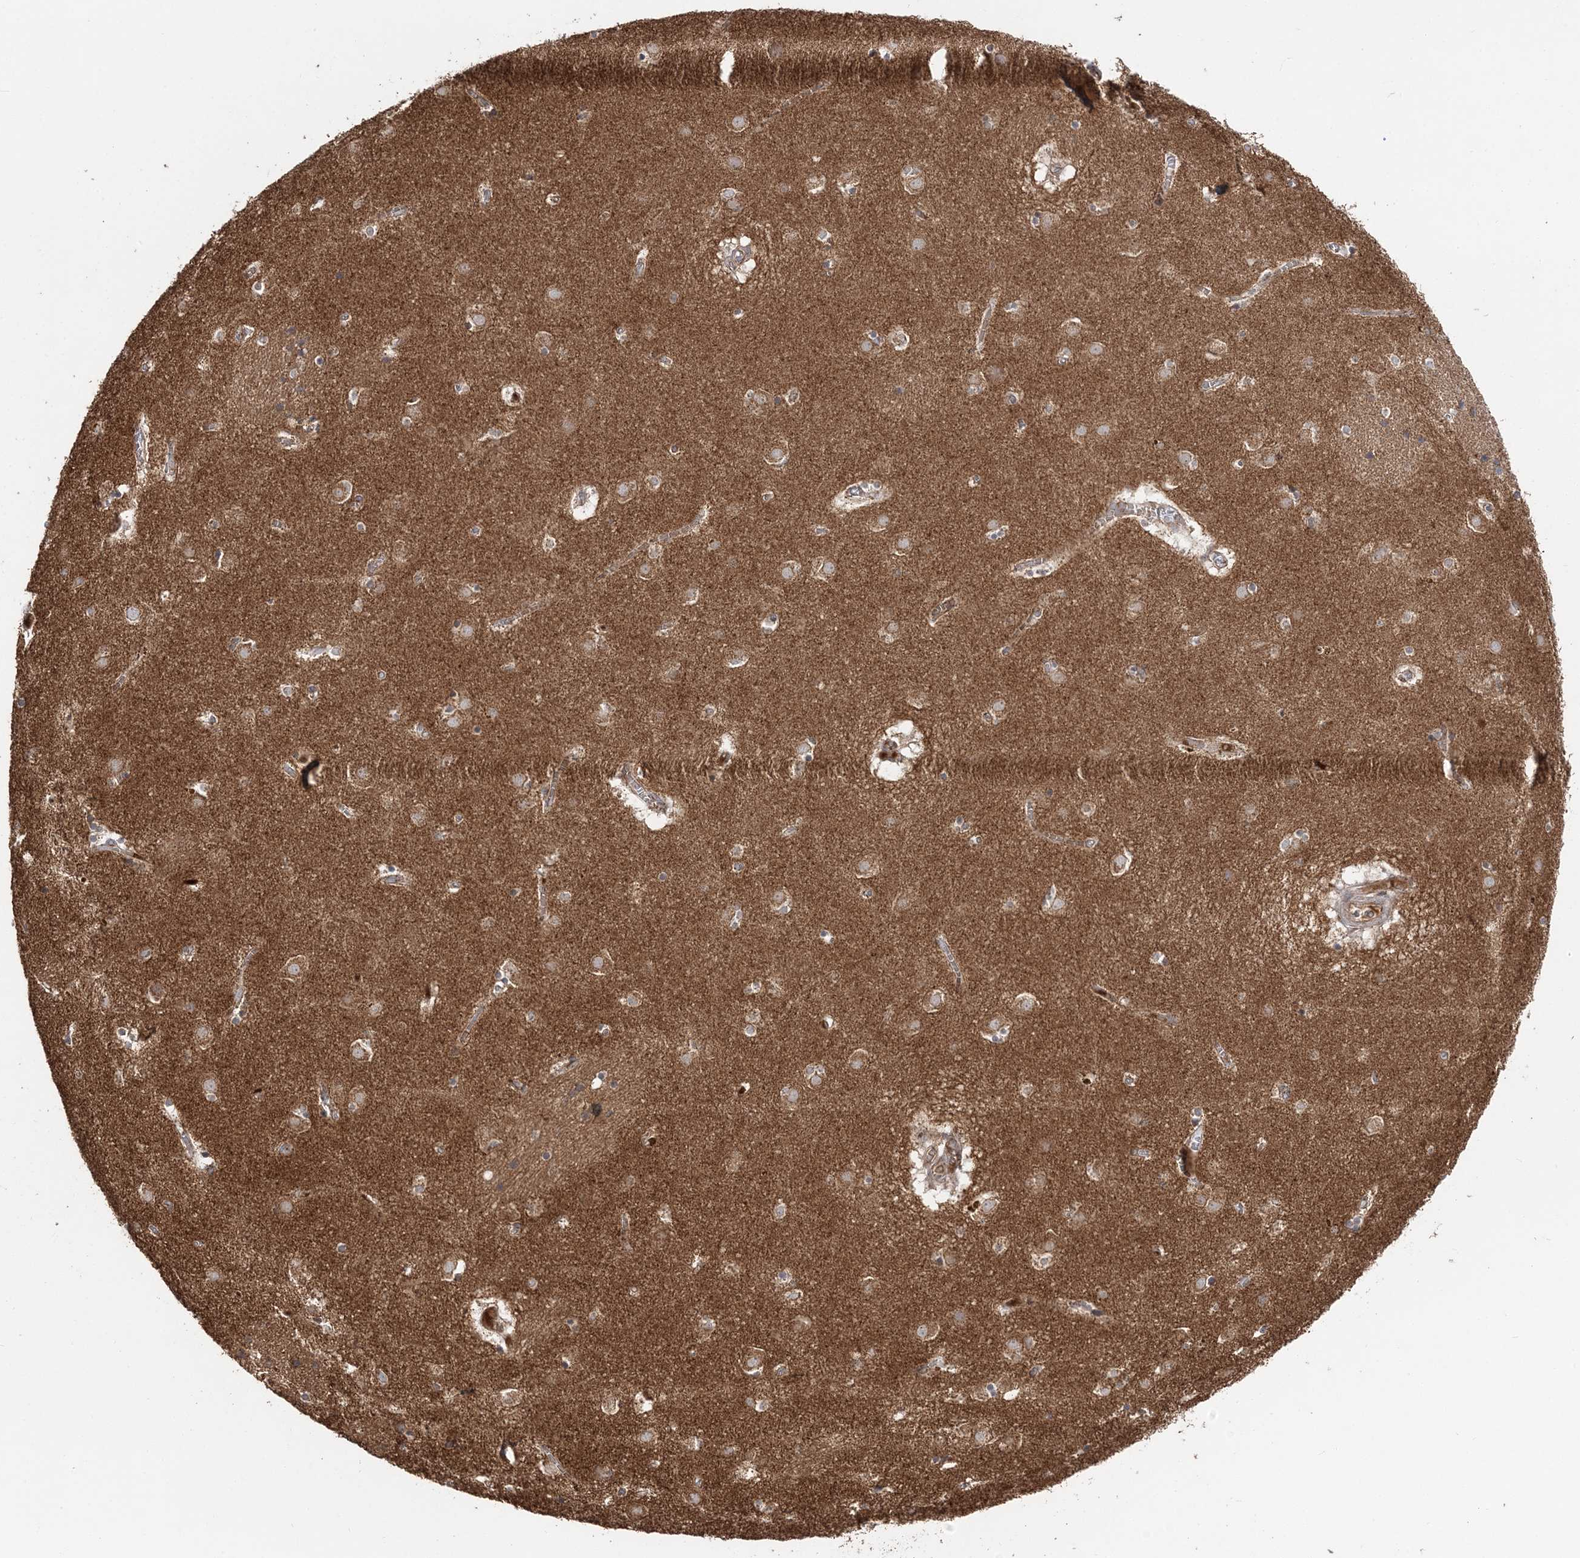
{"staining": {"intensity": "moderate", "quantity": ">75%", "location": "cytoplasmic/membranous"}, "tissue": "caudate", "cell_type": "Glial cells", "image_type": "normal", "snomed": [{"axis": "morphology", "description": "Normal tissue, NOS"}, {"axis": "topography", "description": "Lateral ventricle wall"}], "caption": "A high-resolution histopathology image shows immunohistochemistry staining of normal caudate, which shows moderate cytoplasmic/membranous expression in approximately >75% of glial cells.", "gene": "ABCC3", "patient": {"sex": "male", "age": 70}}